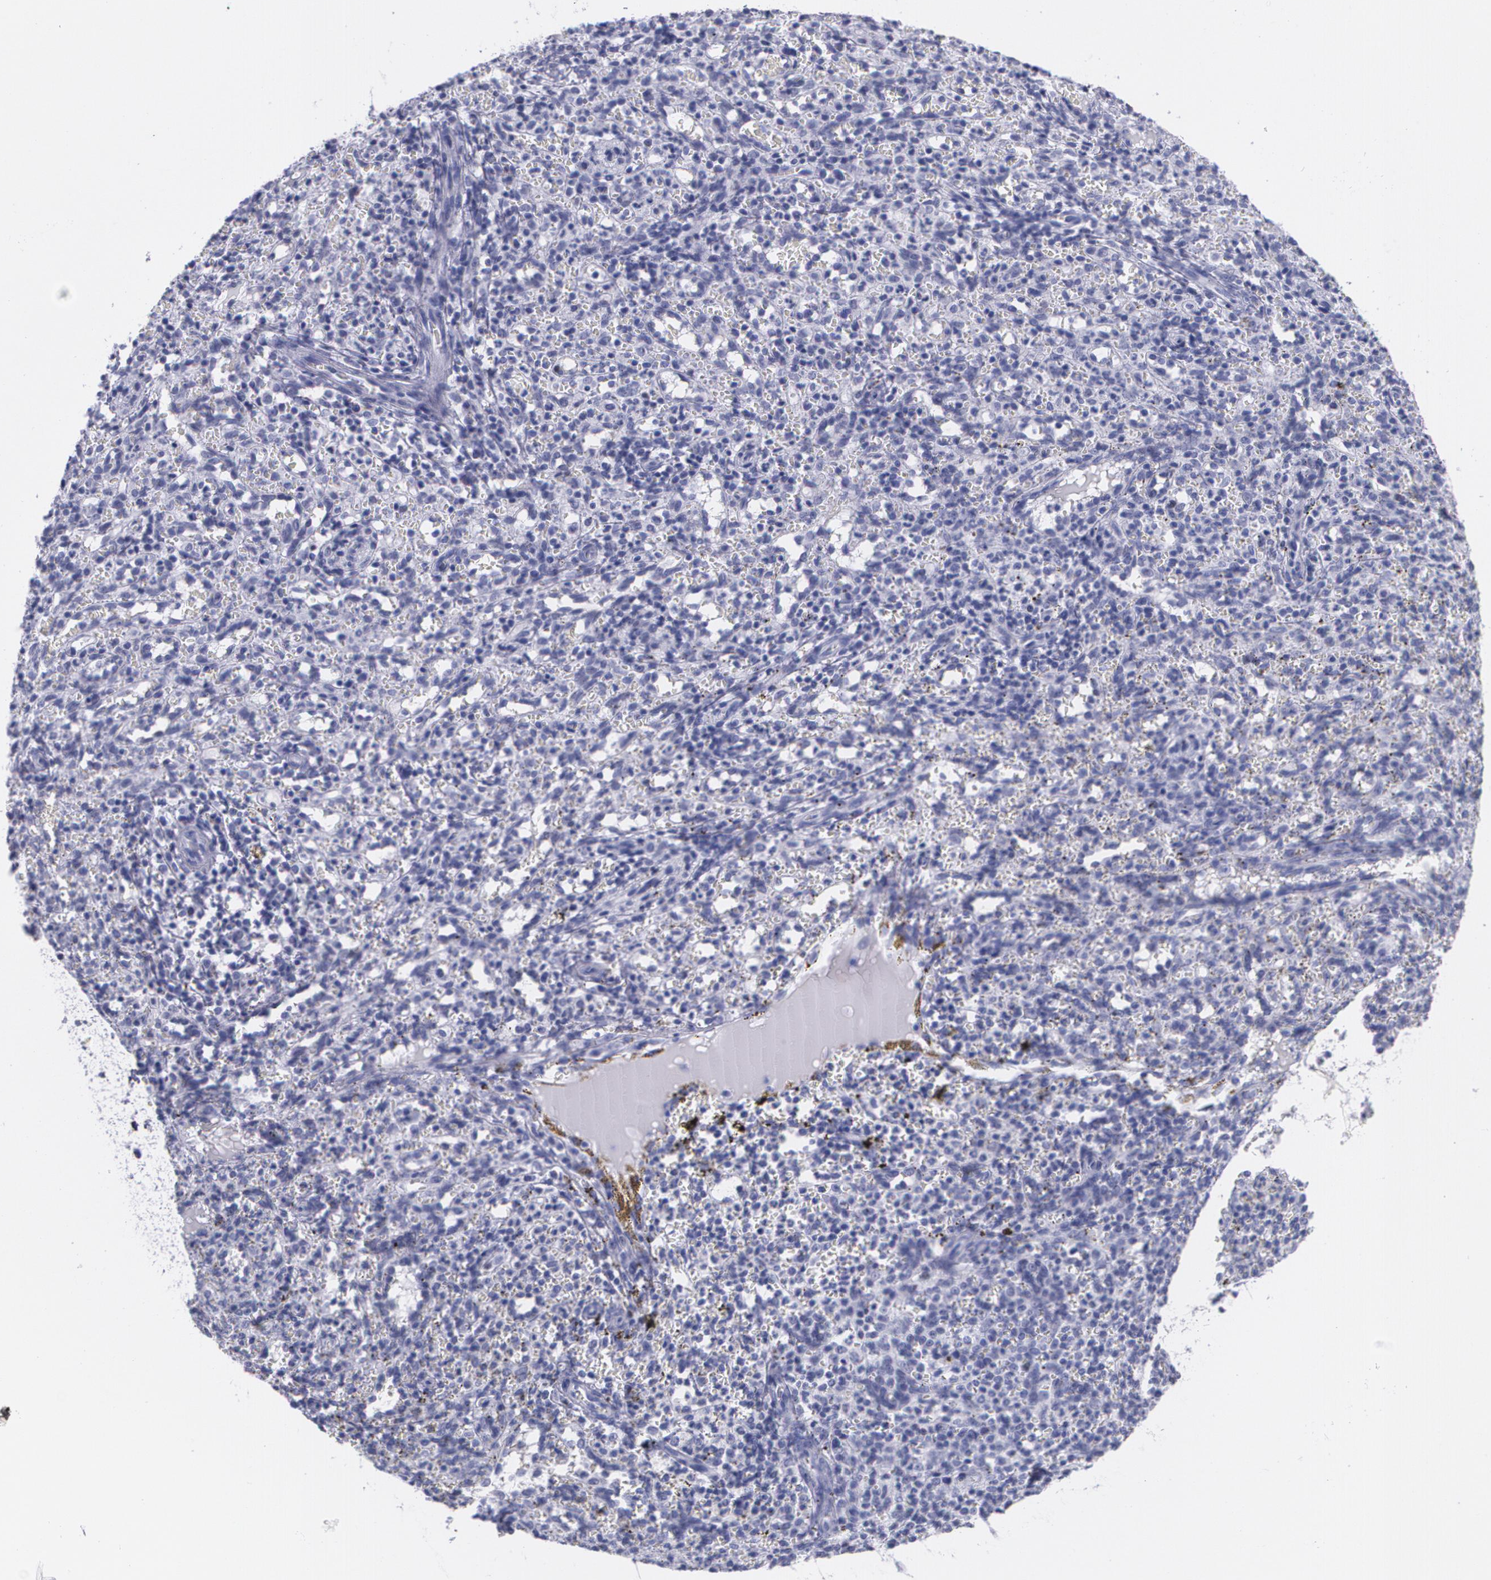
{"staining": {"intensity": "negative", "quantity": "none", "location": "none"}, "tissue": "spleen", "cell_type": "Cells in red pulp", "image_type": "normal", "snomed": [{"axis": "morphology", "description": "Normal tissue, NOS"}, {"axis": "topography", "description": "Spleen"}], "caption": "A photomicrograph of spleen stained for a protein displays no brown staining in cells in red pulp. (Stains: DAB immunohistochemistry with hematoxylin counter stain, Microscopy: brightfield microscopy at high magnification).", "gene": "TP53", "patient": {"sex": "female", "age": 10}}